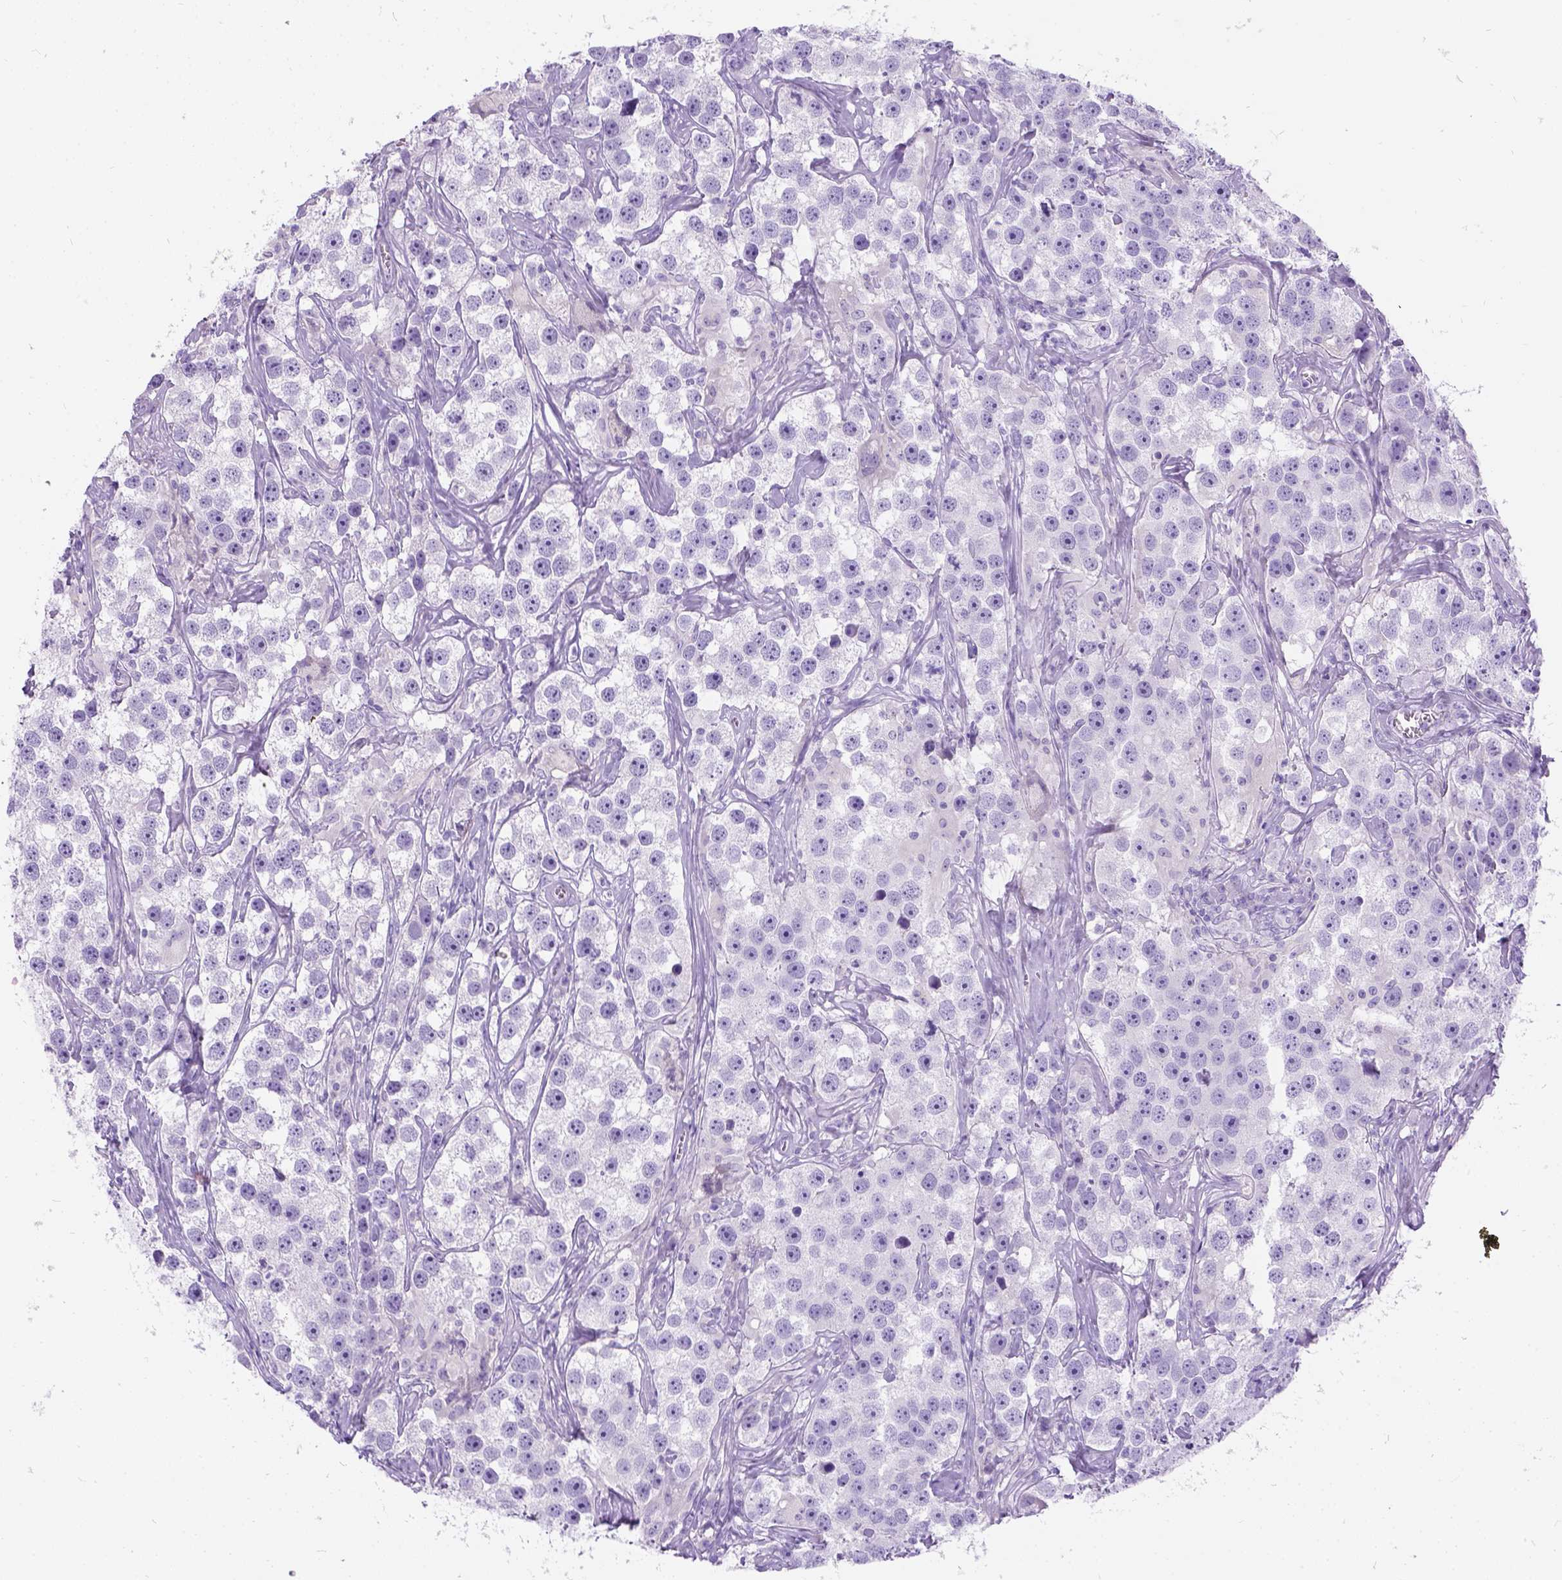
{"staining": {"intensity": "negative", "quantity": "none", "location": "none"}, "tissue": "testis cancer", "cell_type": "Tumor cells", "image_type": "cancer", "snomed": [{"axis": "morphology", "description": "Seminoma, NOS"}, {"axis": "topography", "description": "Testis"}], "caption": "This is an IHC image of human testis cancer. There is no staining in tumor cells.", "gene": "C7orf57", "patient": {"sex": "male", "age": 49}}